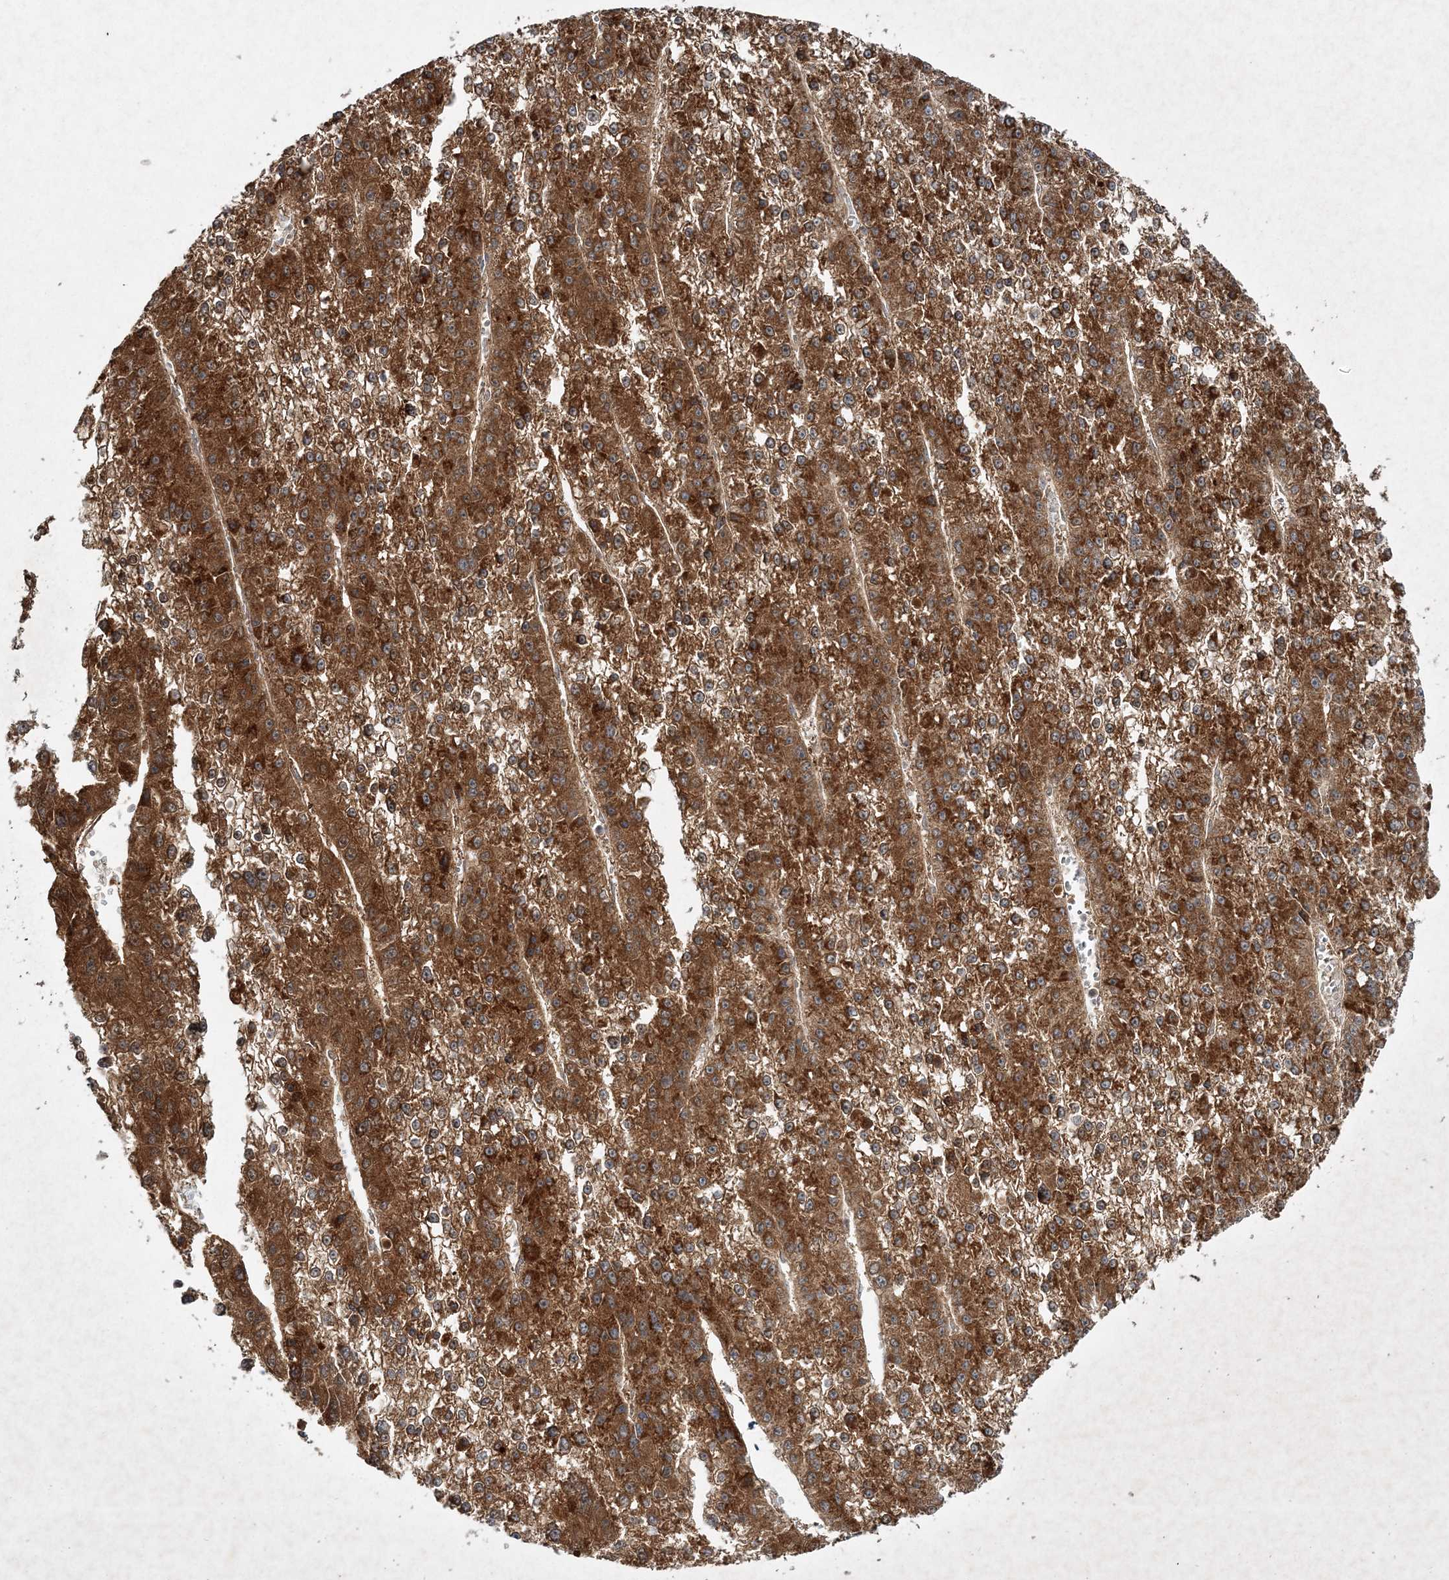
{"staining": {"intensity": "strong", "quantity": ">75%", "location": "cytoplasmic/membranous"}, "tissue": "liver cancer", "cell_type": "Tumor cells", "image_type": "cancer", "snomed": [{"axis": "morphology", "description": "Carcinoma, Hepatocellular, NOS"}, {"axis": "topography", "description": "Liver"}], "caption": "Liver hepatocellular carcinoma was stained to show a protein in brown. There is high levels of strong cytoplasmic/membranous staining in about >75% of tumor cells.", "gene": "MOCS2", "patient": {"sex": "female", "age": 73}}